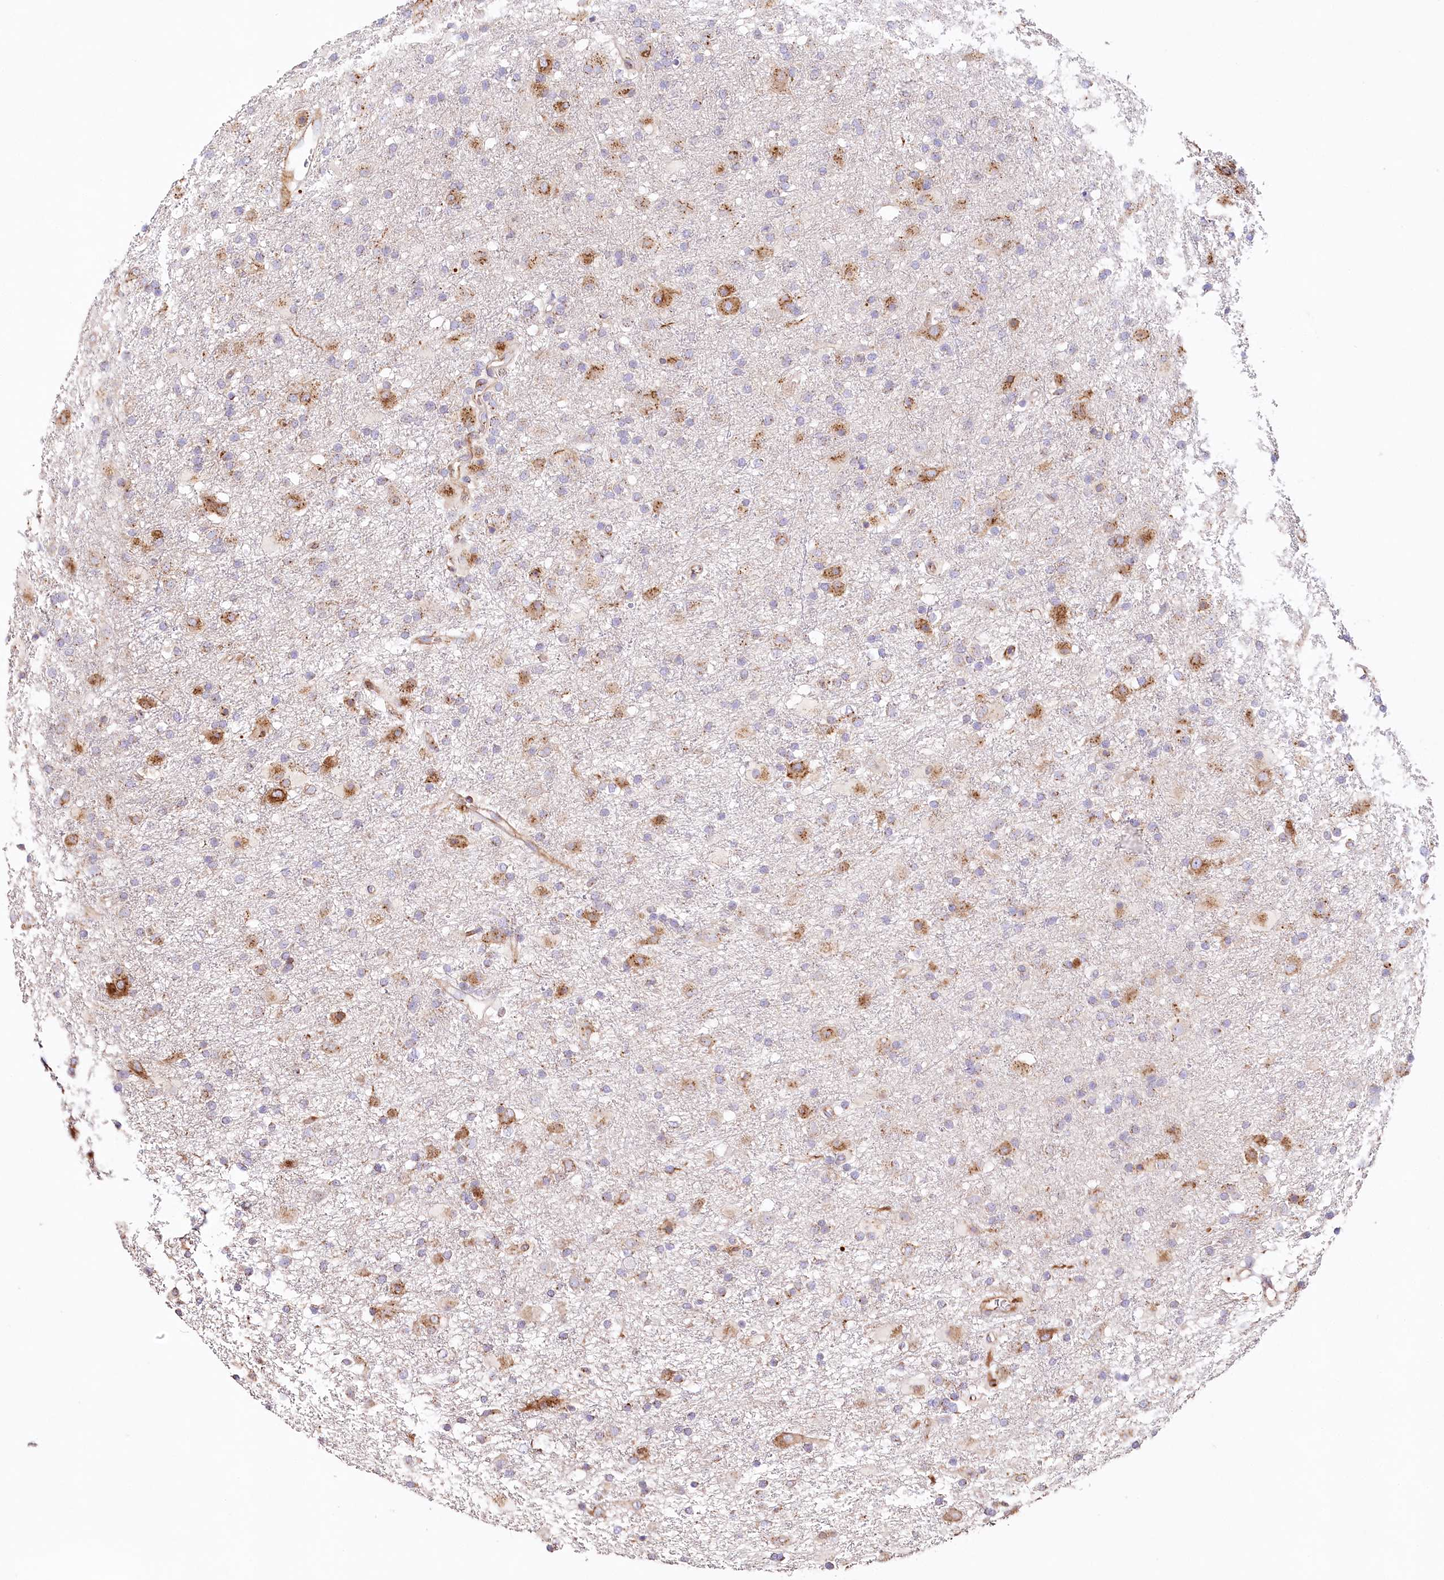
{"staining": {"intensity": "moderate", "quantity": "25%-75%", "location": "cytoplasmic/membranous"}, "tissue": "glioma", "cell_type": "Tumor cells", "image_type": "cancer", "snomed": [{"axis": "morphology", "description": "Glioma, malignant, Low grade"}, {"axis": "topography", "description": "Brain"}], "caption": "Tumor cells demonstrate medium levels of moderate cytoplasmic/membranous expression in about 25%-75% of cells in human glioma.", "gene": "ABRAXAS2", "patient": {"sex": "male", "age": 65}}